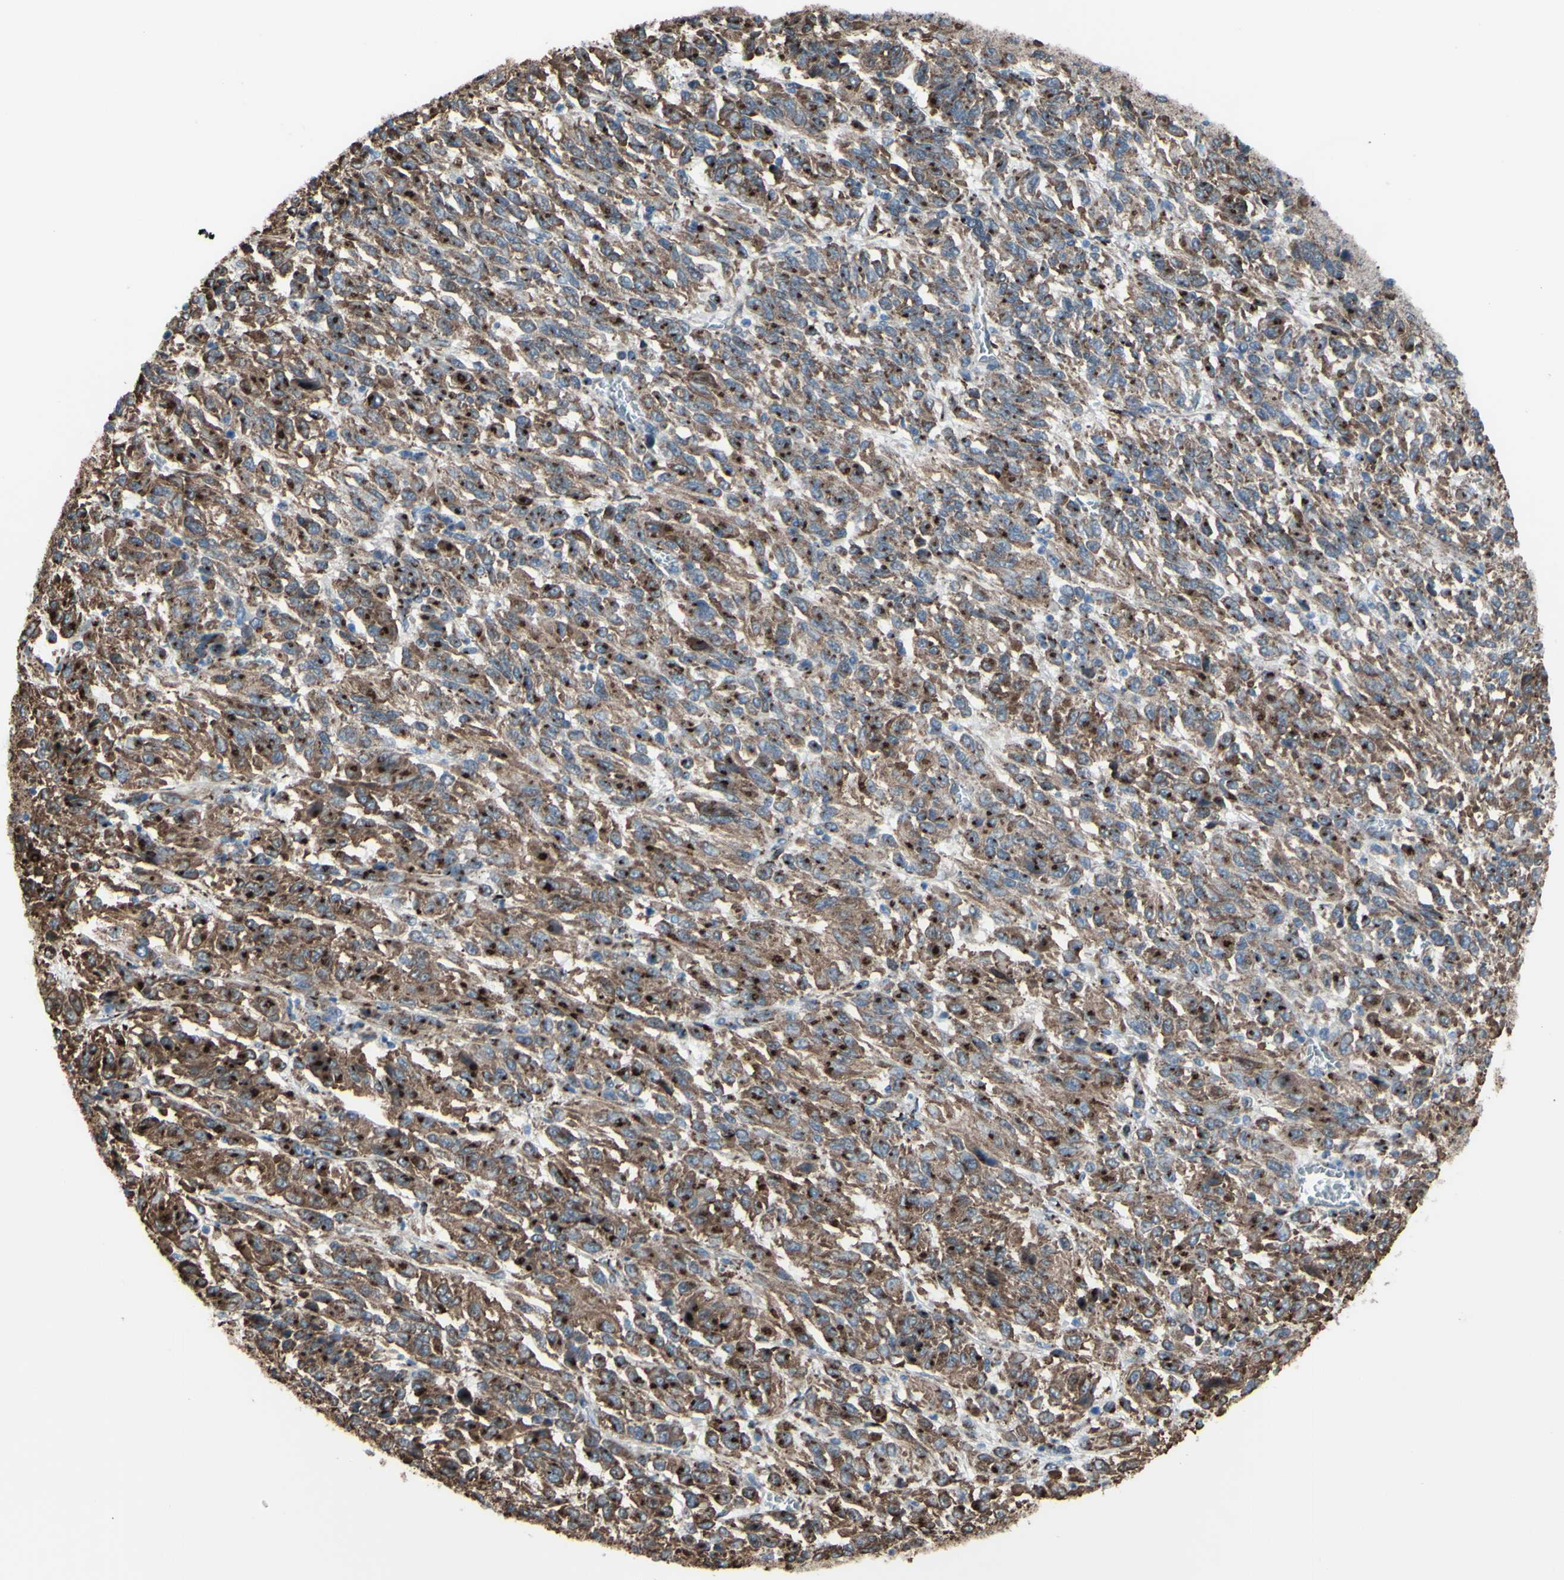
{"staining": {"intensity": "strong", "quantity": ">75%", "location": "cytoplasmic/membranous"}, "tissue": "melanoma", "cell_type": "Tumor cells", "image_type": "cancer", "snomed": [{"axis": "morphology", "description": "Malignant melanoma, Metastatic site"}, {"axis": "topography", "description": "Lung"}], "caption": "Malignant melanoma (metastatic site) stained with IHC shows strong cytoplasmic/membranous expression in approximately >75% of tumor cells.", "gene": "GLG1", "patient": {"sex": "male", "age": 64}}